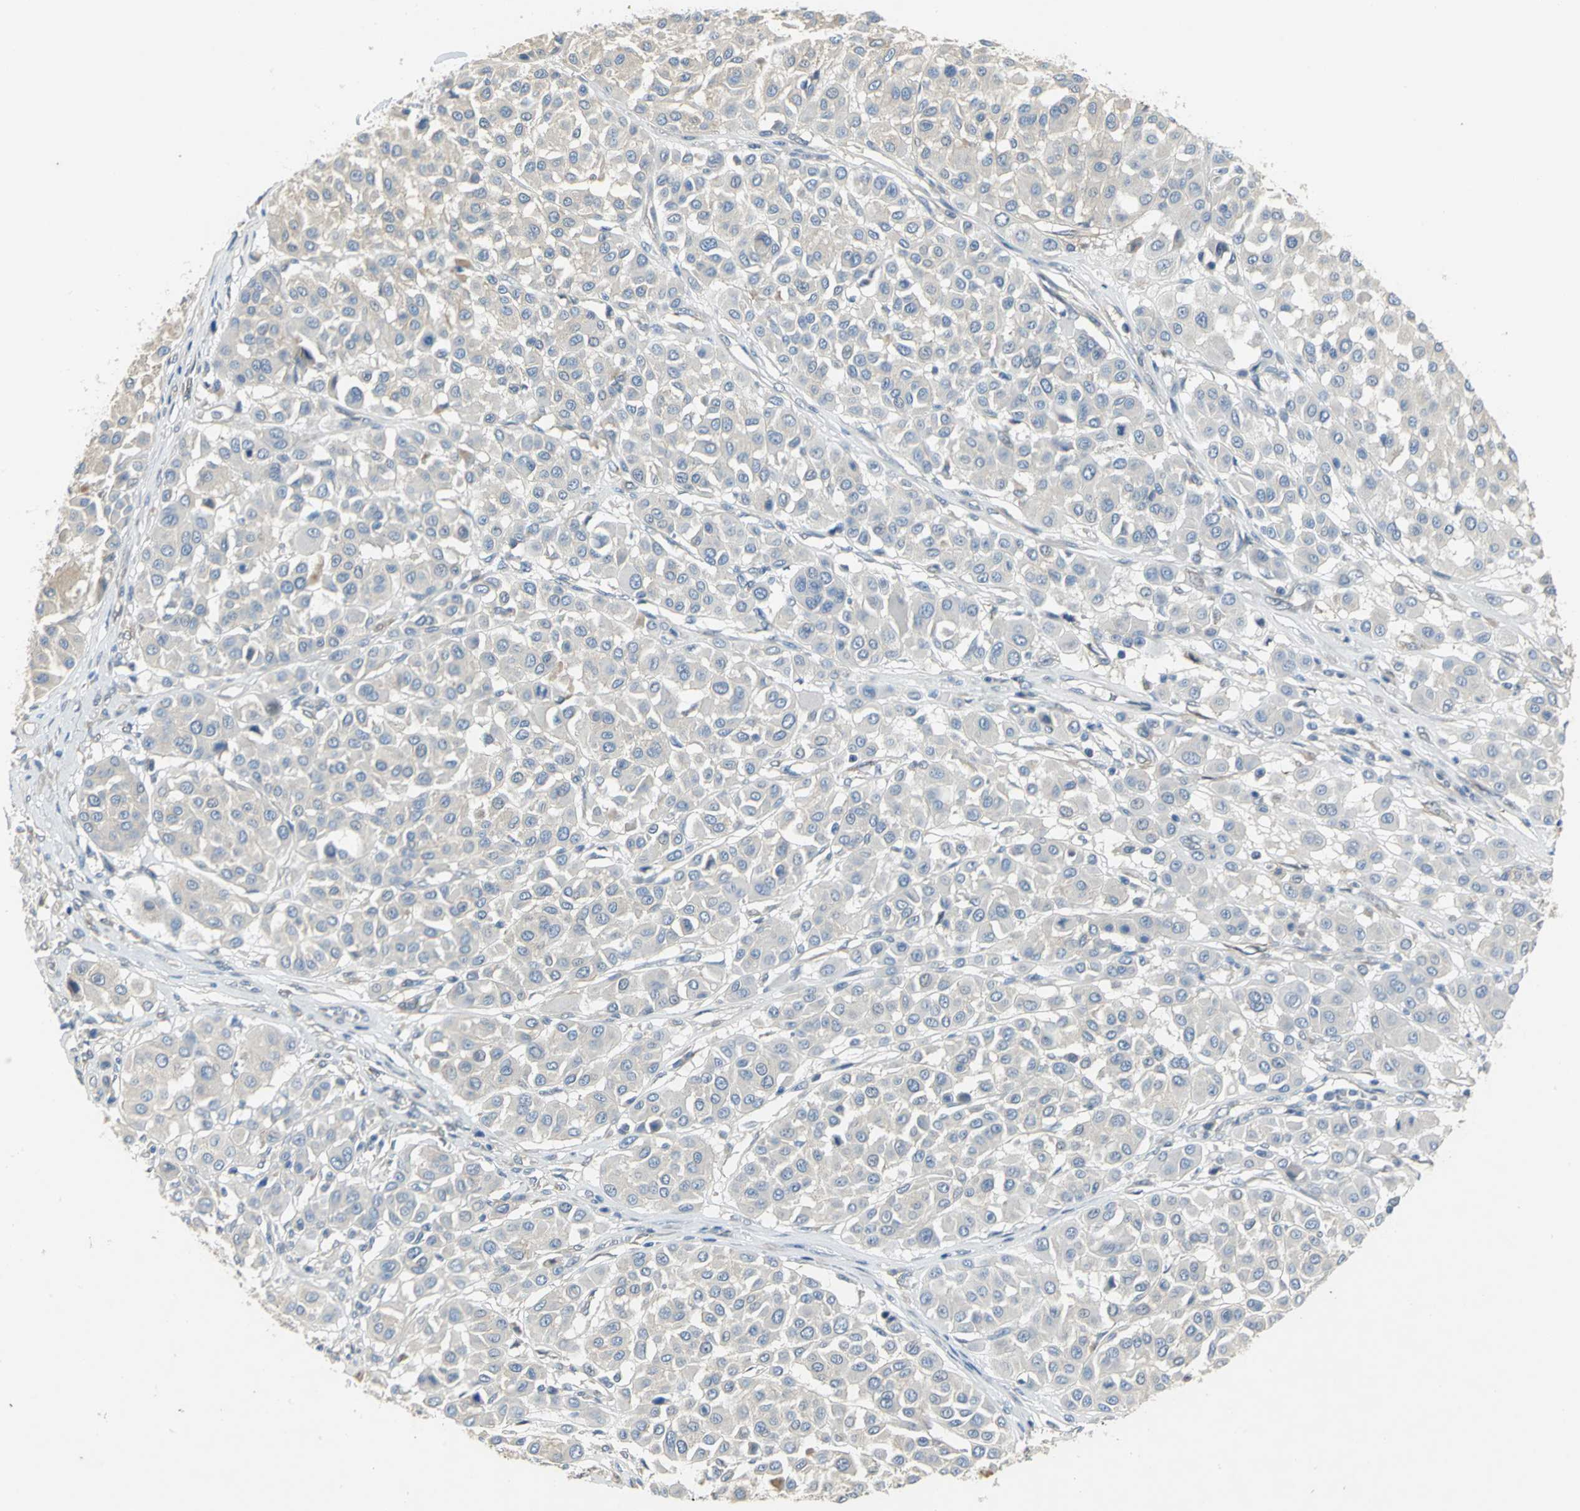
{"staining": {"intensity": "negative", "quantity": "none", "location": "none"}, "tissue": "melanoma", "cell_type": "Tumor cells", "image_type": "cancer", "snomed": [{"axis": "morphology", "description": "Malignant melanoma, Metastatic site"}, {"axis": "topography", "description": "Soft tissue"}], "caption": "Immunohistochemical staining of human malignant melanoma (metastatic site) displays no significant expression in tumor cells.", "gene": "IL17RB", "patient": {"sex": "male", "age": 41}}